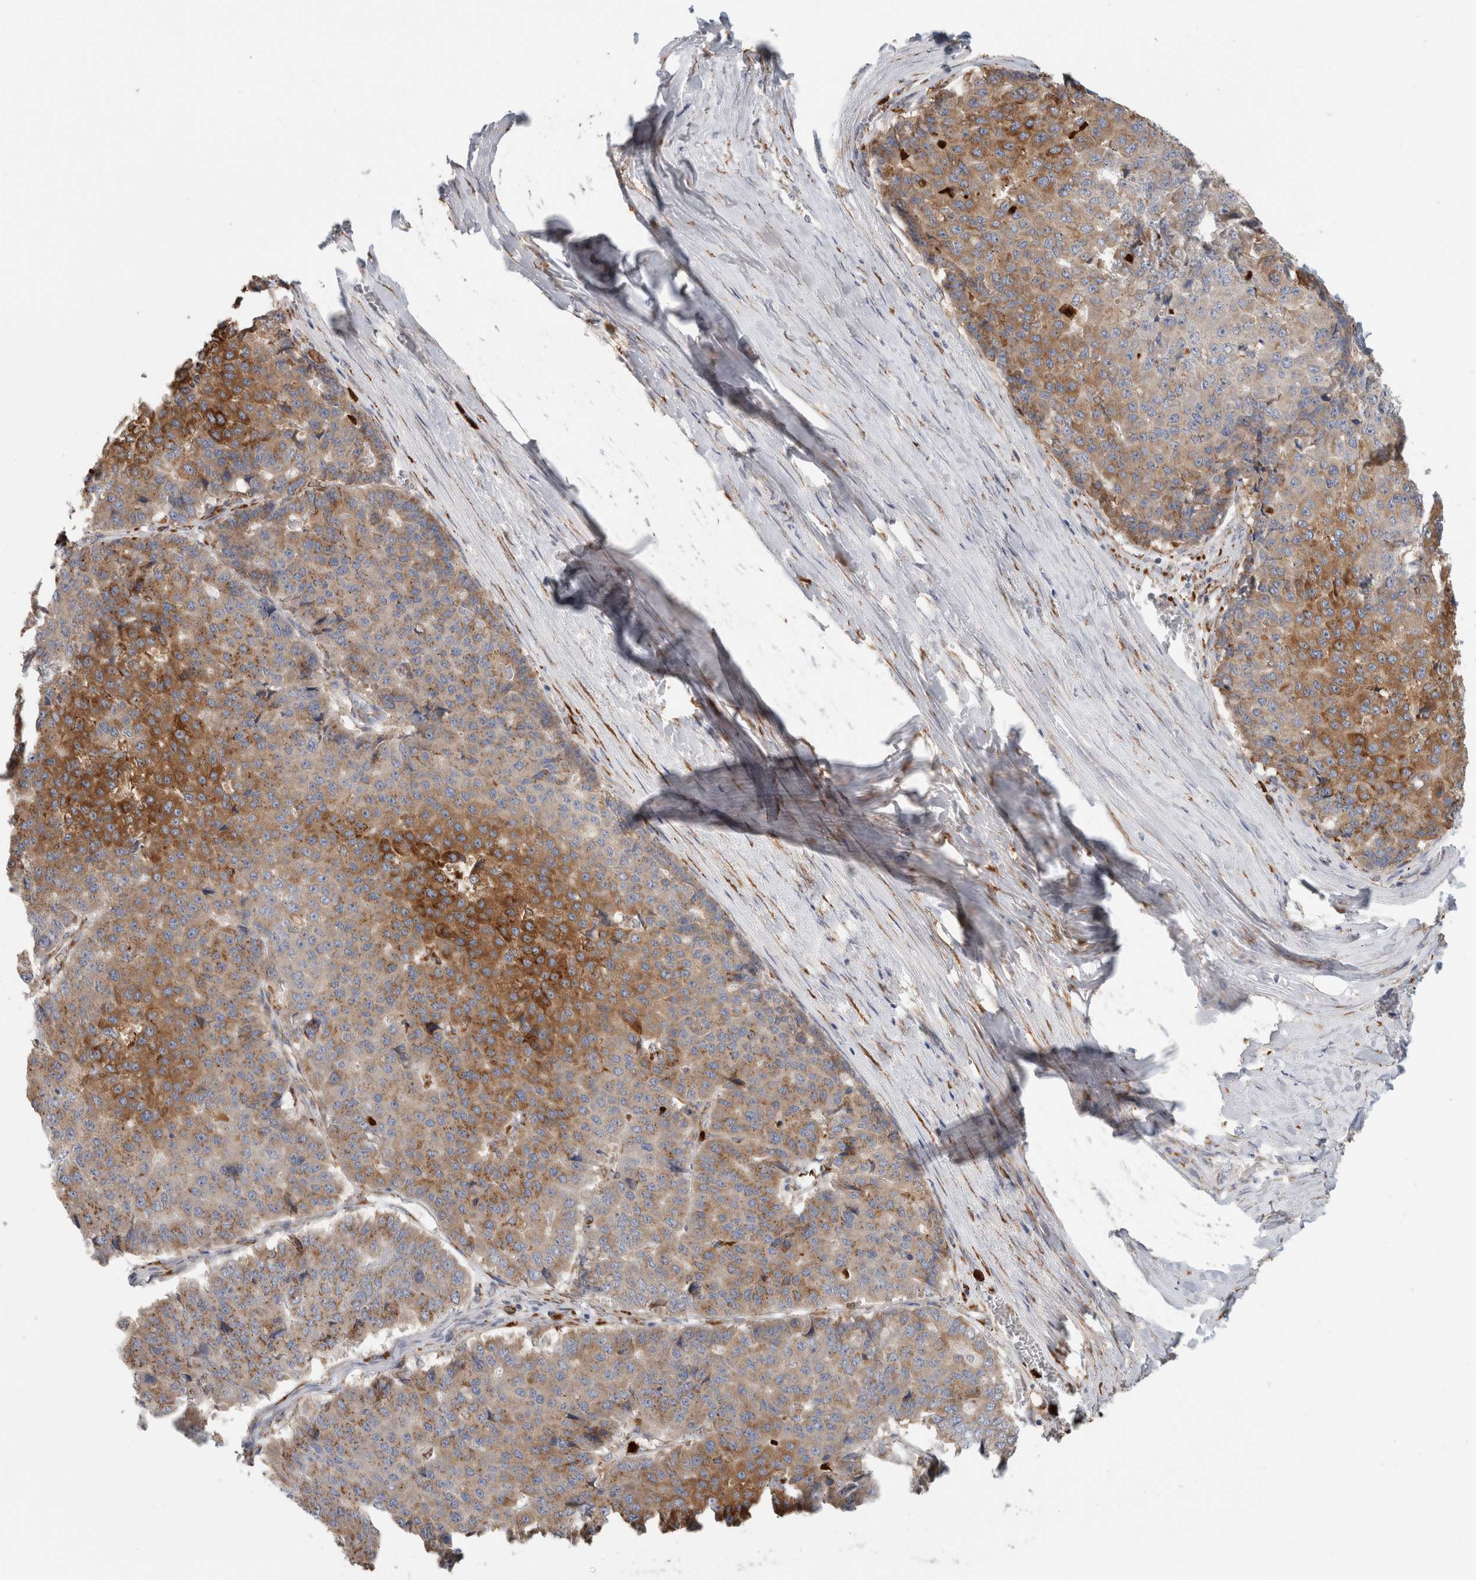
{"staining": {"intensity": "moderate", "quantity": "25%-75%", "location": "cytoplasmic/membranous"}, "tissue": "pancreatic cancer", "cell_type": "Tumor cells", "image_type": "cancer", "snomed": [{"axis": "morphology", "description": "Adenocarcinoma, NOS"}, {"axis": "topography", "description": "Pancreas"}], "caption": "Moderate cytoplasmic/membranous expression for a protein is present in about 25%-75% of tumor cells of adenocarcinoma (pancreatic) using immunohistochemistry (IHC).", "gene": "P4HA1", "patient": {"sex": "male", "age": 50}}